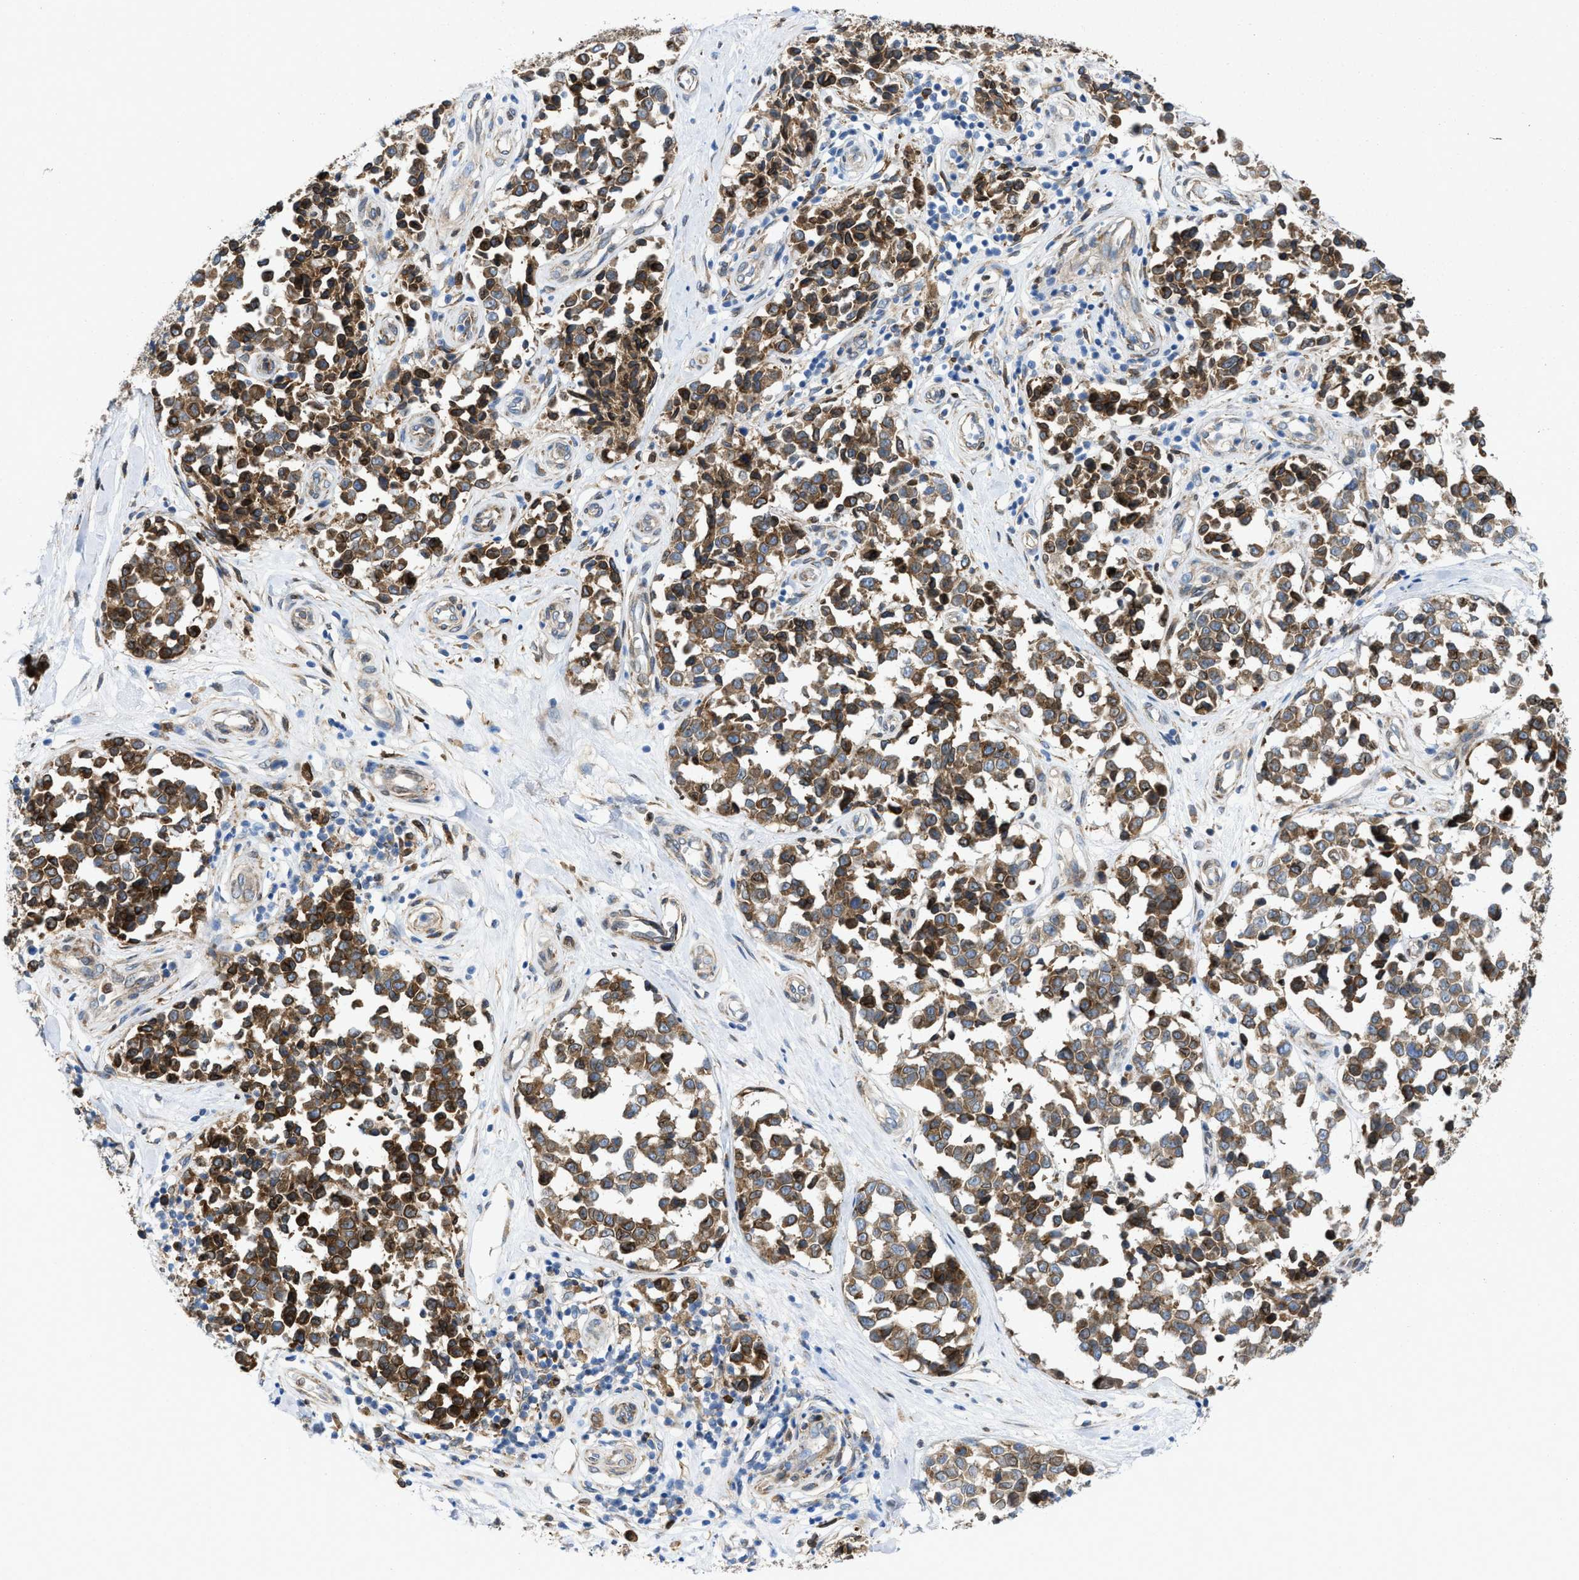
{"staining": {"intensity": "strong", "quantity": ">75%", "location": "cytoplasmic/membranous"}, "tissue": "melanoma", "cell_type": "Tumor cells", "image_type": "cancer", "snomed": [{"axis": "morphology", "description": "Malignant melanoma, NOS"}, {"axis": "topography", "description": "Skin"}], "caption": "A brown stain shows strong cytoplasmic/membranous expression of a protein in human malignant melanoma tumor cells.", "gene": "ERLIN2", "patient": {"sex": "female", "age": 64}}